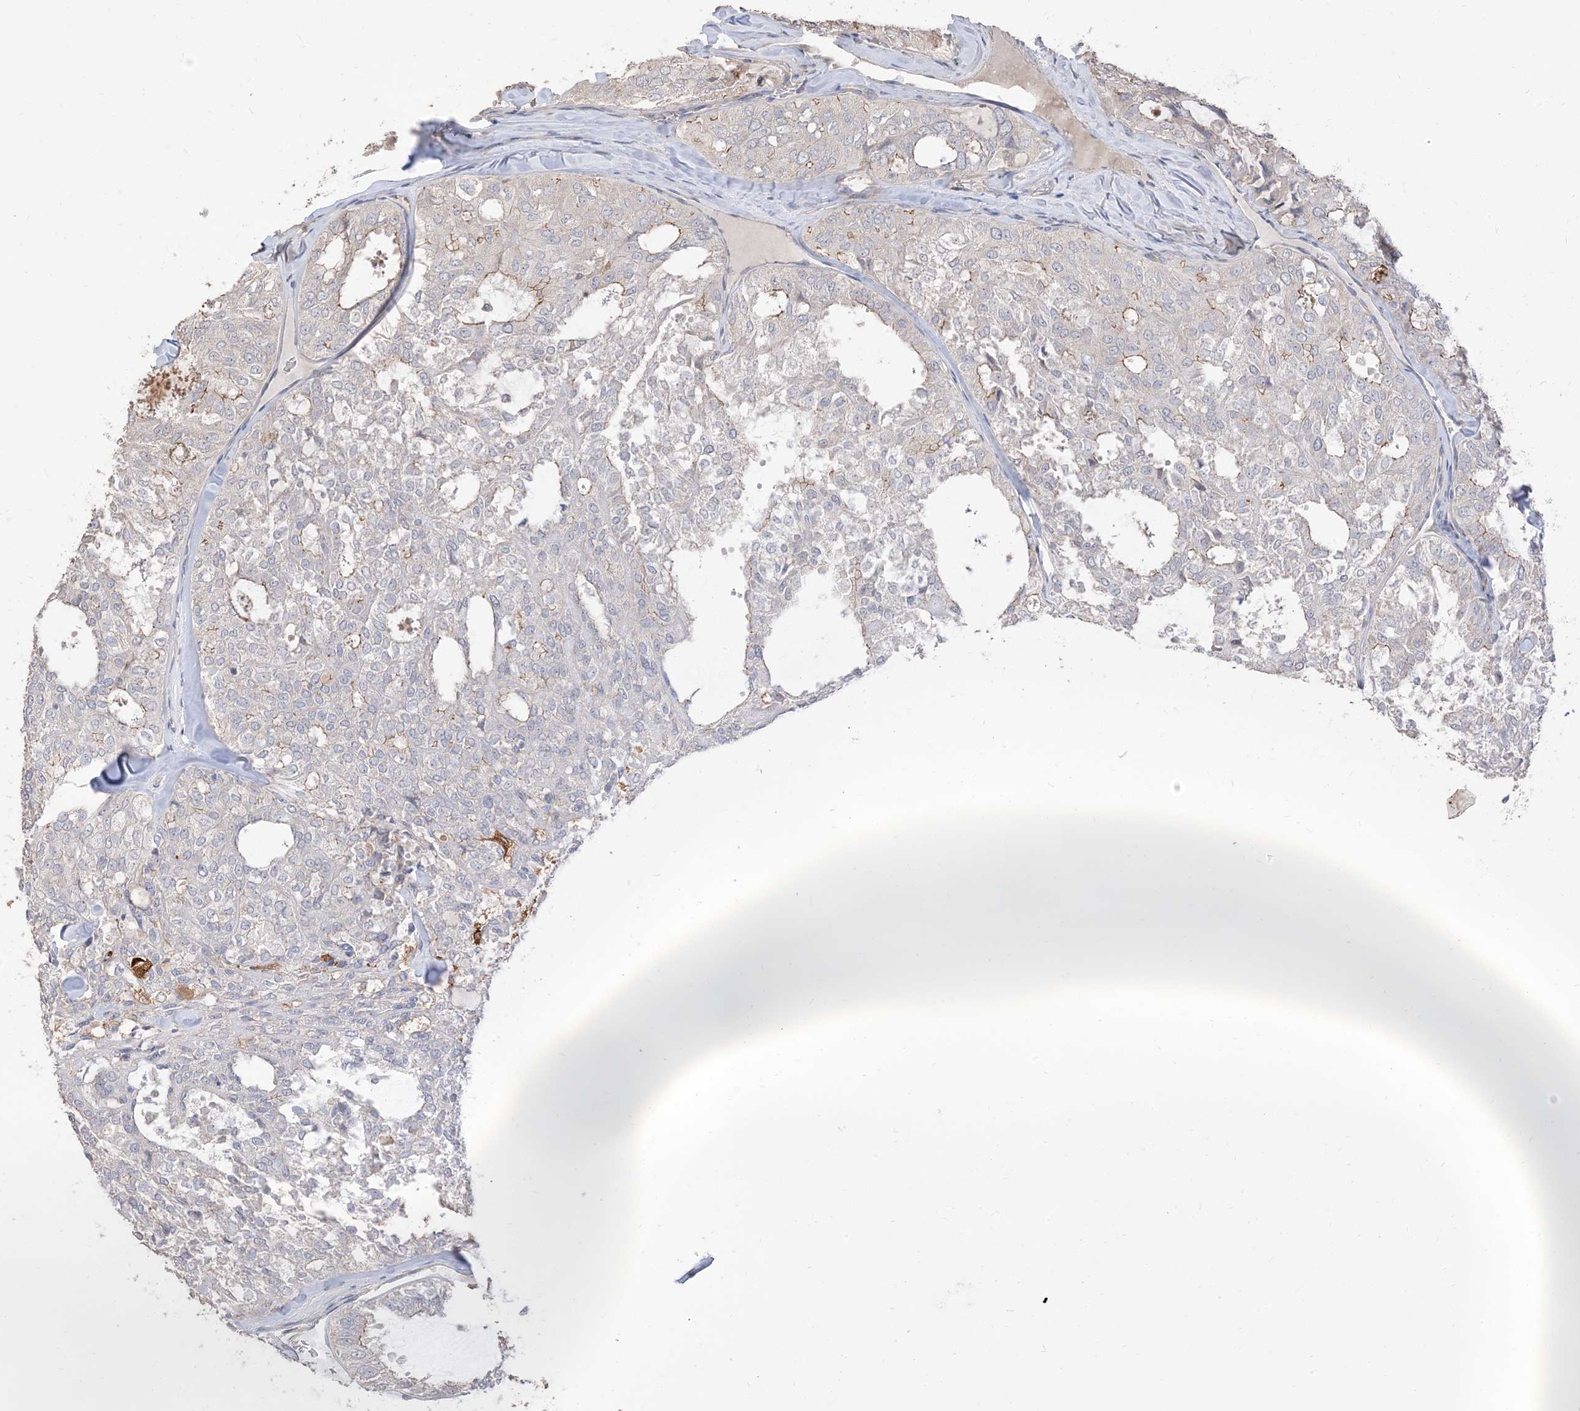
{"staining": {"intensity": "moderate", "quantity": "<25%", "location": "cytoplasmic/membranous"}, "tissue": "thyroid cancer", "cell_type": "Tumor cells", "image_type": "cancer", "snomed": [{"axis": "morphology", "description": "Follicular adenoma carcinoma, NOS"}, {"axis": "topography", "description": "Thyroid gland"}], "caption": "Brown immunohistochemical staining in human follicular adenoma carcinoma (thyroid) reveals moderate cytoplasmic/membranous expression in approximately <25% of tumor cells.", "gene": "RNF175", "patient": {"sex": "male", "age": 75}}